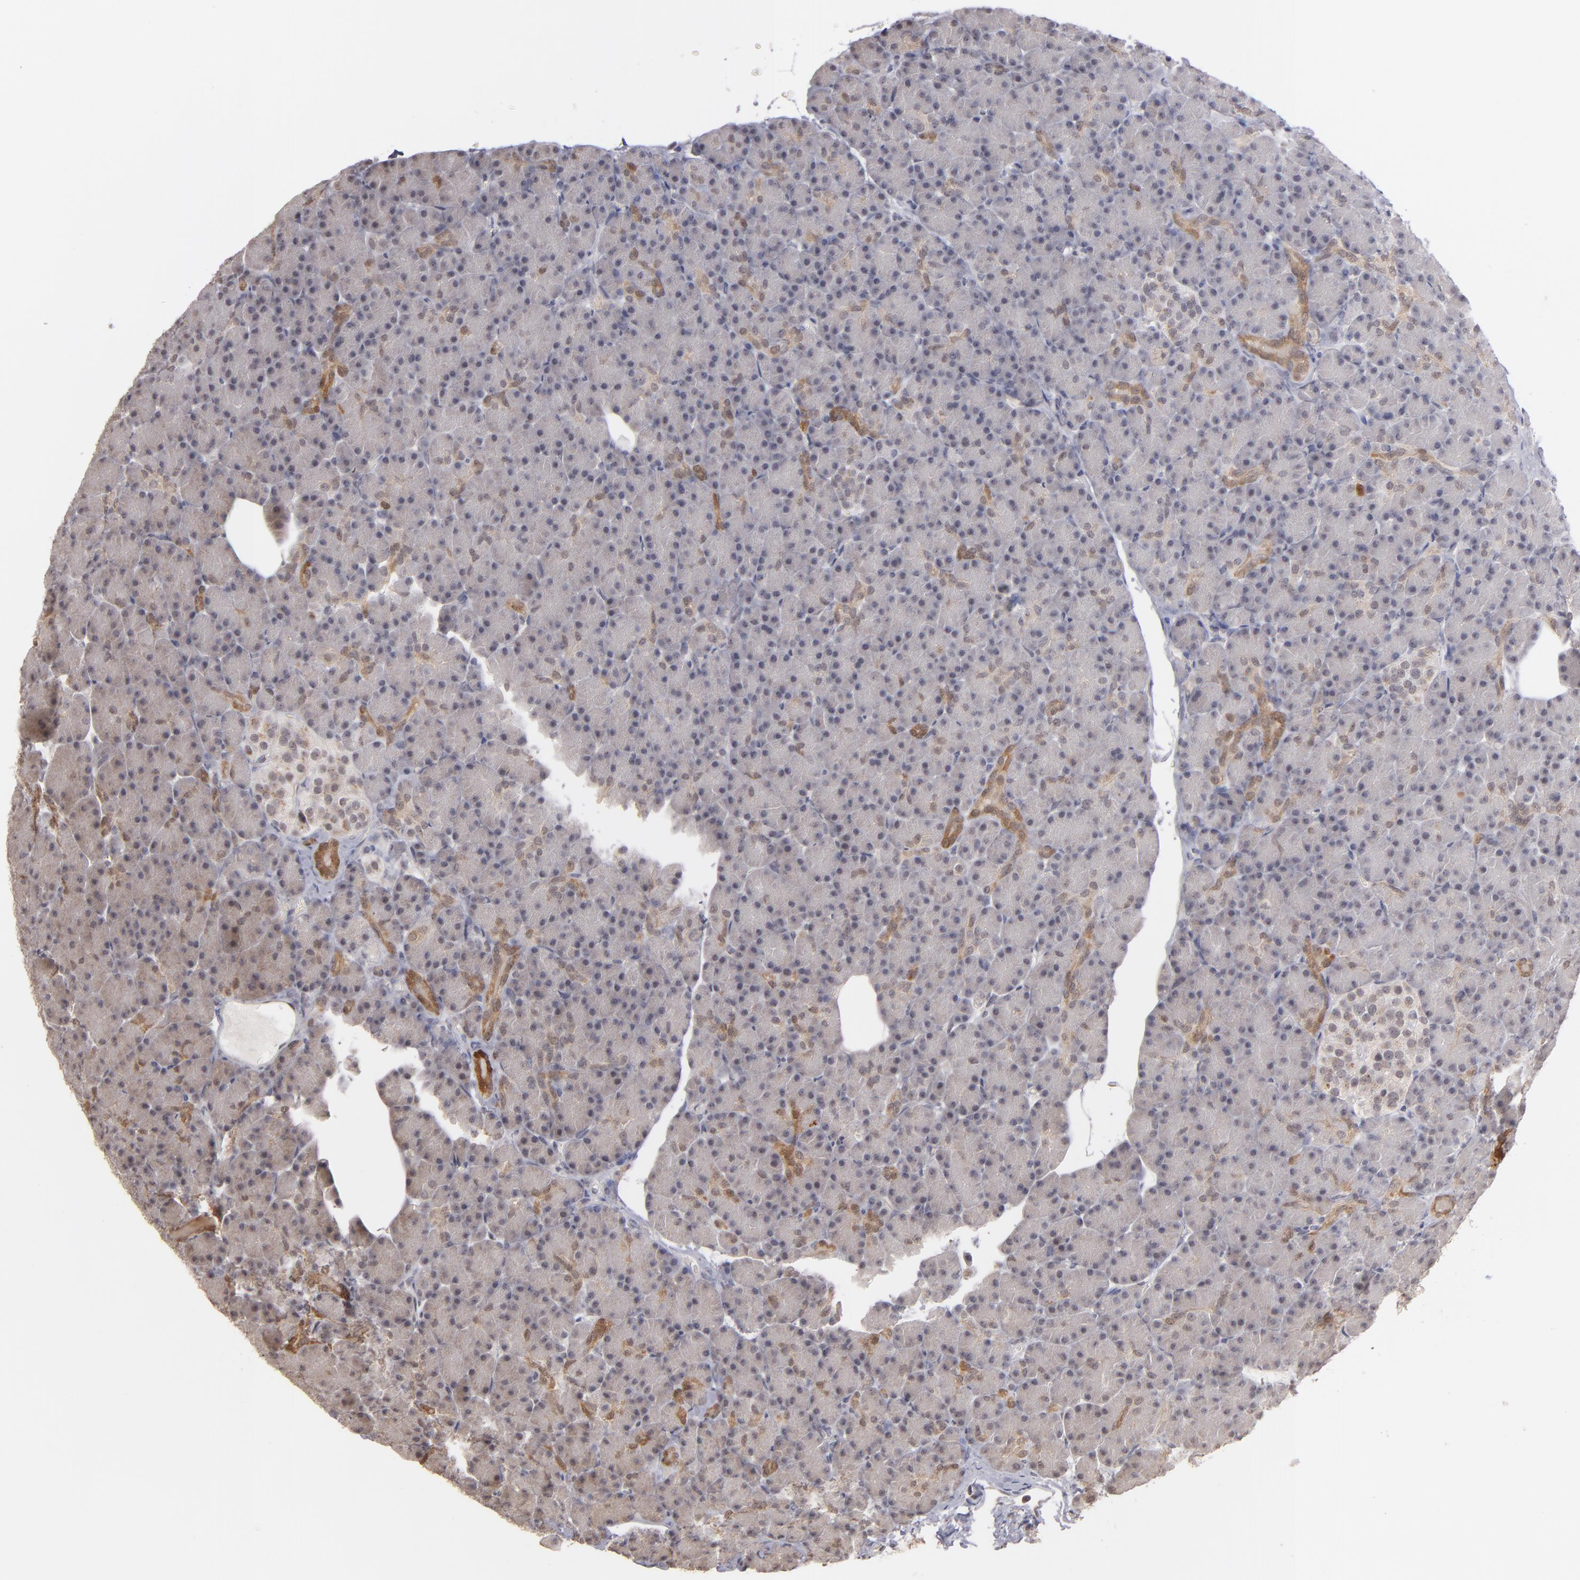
{"staining": {"intensity": "weak", "quantity": ">75%", "location": "cytoplasmic/membranous,nuclear"}, "tissue": "pancreas", "cell_type": "Exocrine glandular cells", "image_type": "normal", "snomed": [{"axis": "morphology", "description": "Normal tissue, NOS"}, {"axis": "topography", "description": "Pancreas"}], "caption": "Exocrine glandular cells show low levels of weak cytoplasmic/membranous,nuclear positivity in about >75% of cells in benign human pancreas.", "gene": "ZNF75A", "patient": {"sex": "female", "age": 43}}